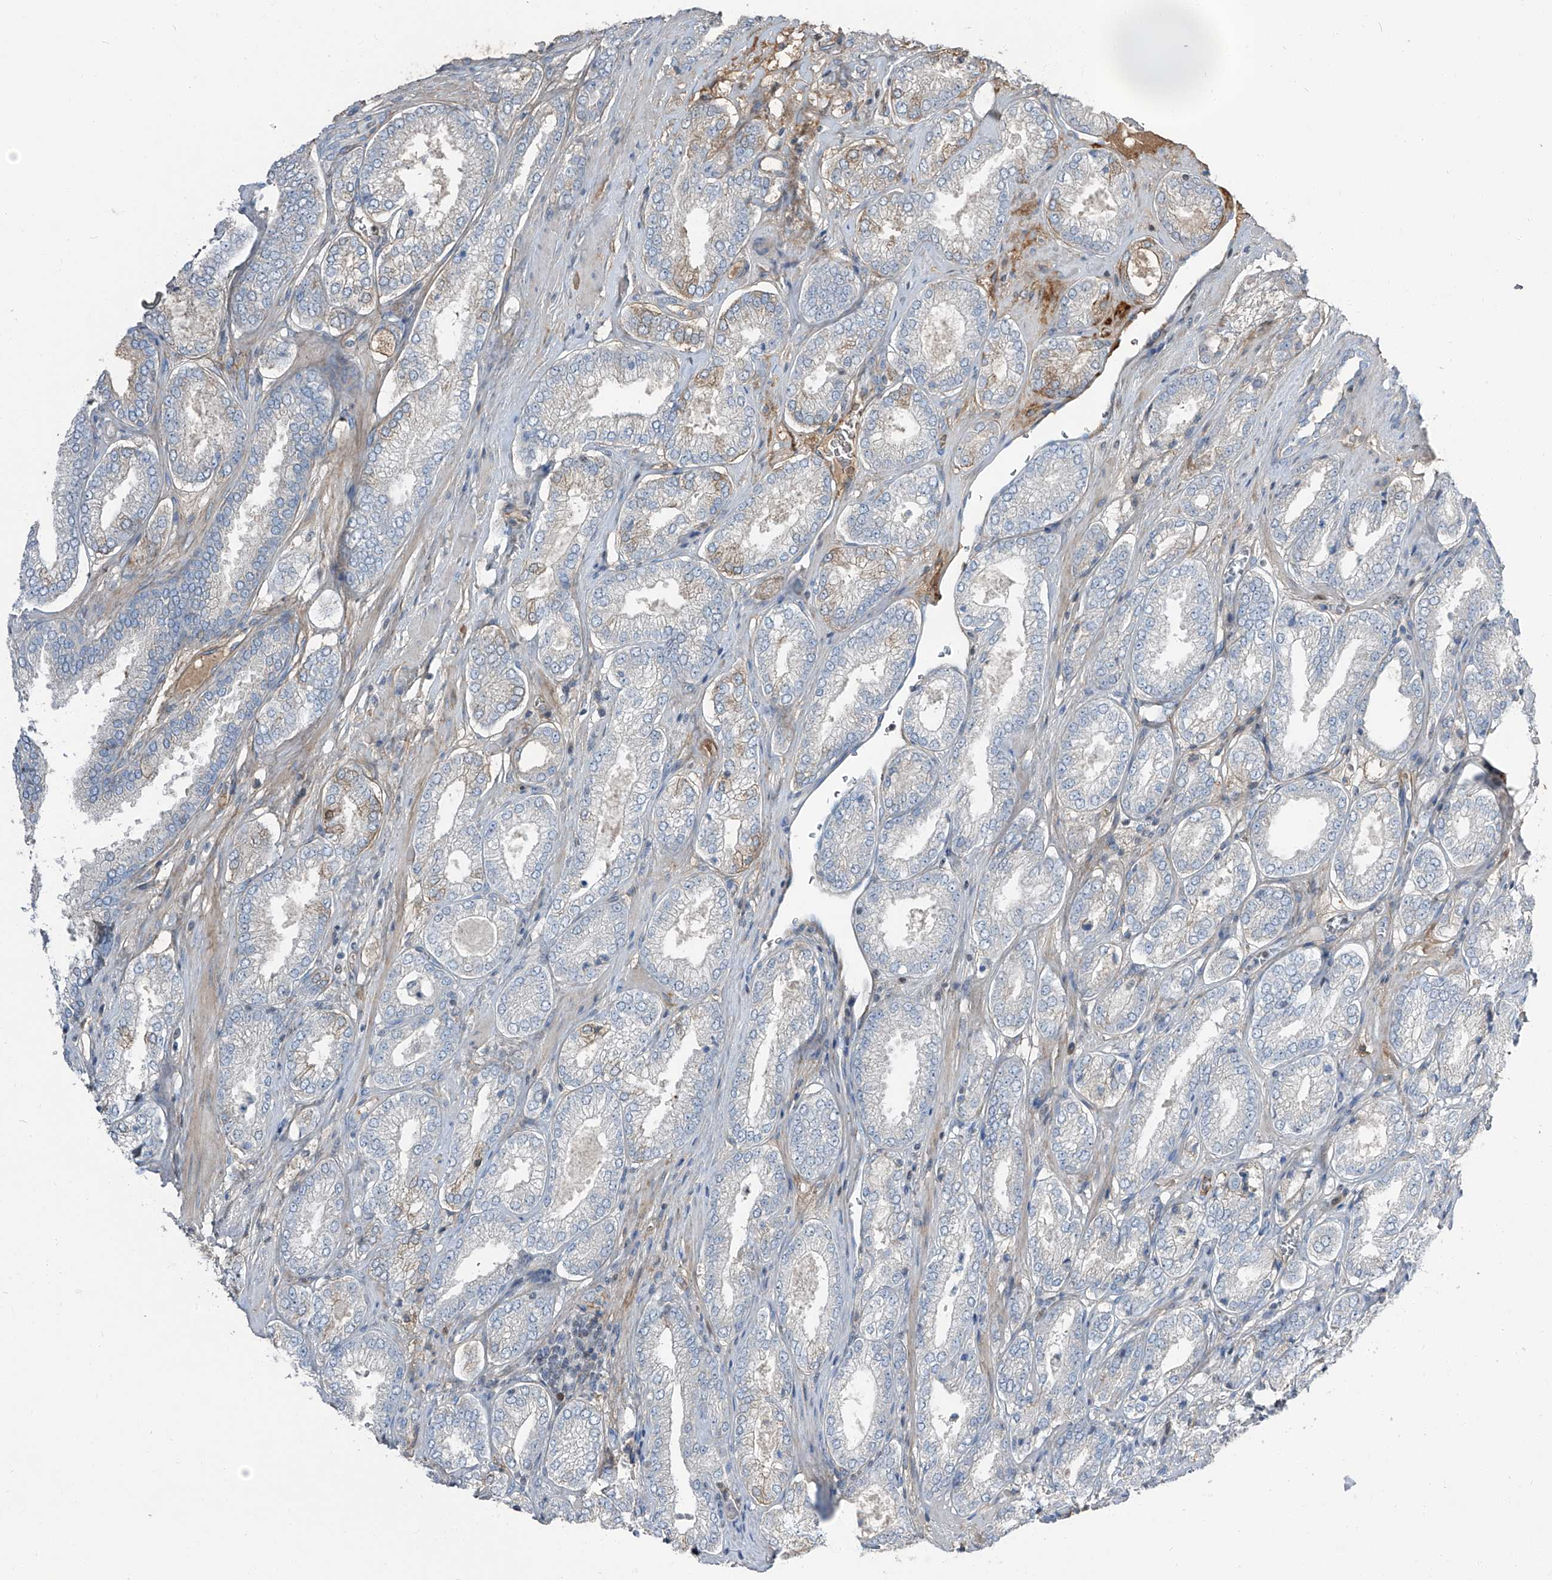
{"staining": {"intensity": "weak", "quantity": "<25%", "location": "cytoplasmic/membranous"}, "tissue": "prostate cancer", "cell_type": "Tumor cells", "image_type": "cancer", "snomed": [{"axis": "morphology", "description": "Adenocarcinoma, Low grade"}, {"axis": "topography", "description": "Prostate"}], "caption": "High magnification brightfield microscopy of prostate cancer (adenocarcinoma (low-grade)) stained with DAB (brown) and counterstained with hematoxylin (blue): tumor cells show no significant staining.", "gene": "HOXA3", "patient": {"sex": "male", "age": 62}}